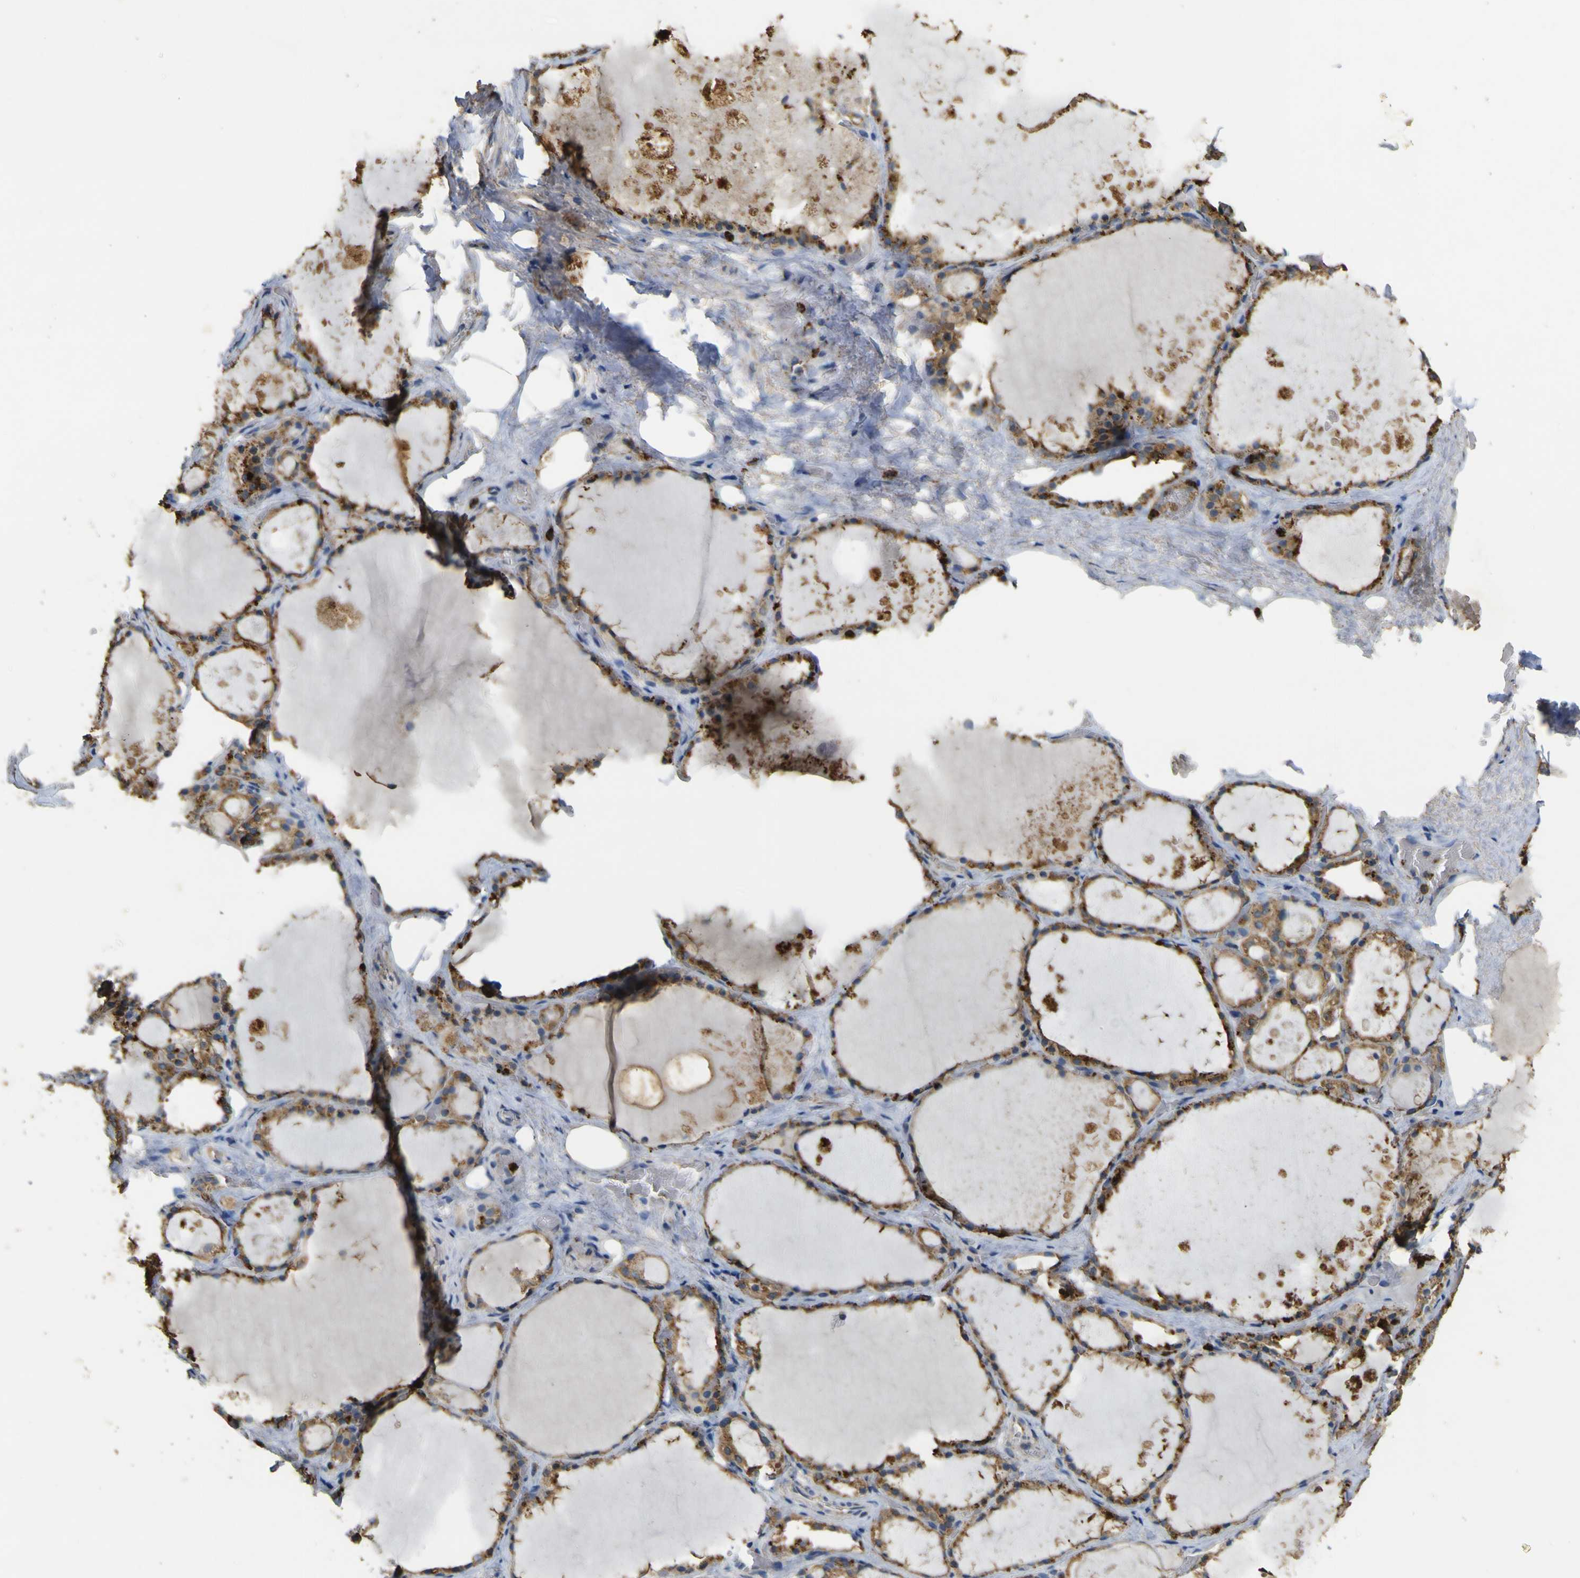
{"staining": {"intensity": "strong", "quantity": ">75%", "location": "cytoplasmic/membranous"}, "tissue": "thyroid gland", "cell_type": "Glandular cells", "image_type": "normal", "snomed": [{"axis": "morphology", "description": "Normal tissue, NOS"}, {"axis": "topography", "description": "Thyroid gland"}], "caption": "The photomicrograph demonstrates a brown stain indicating the presence of a protein in the cytoplasmic/membranous of glandular cells in thyroid gland.", "gene": "ACSL3", "patient": {"sex": "male", "age": 61}}